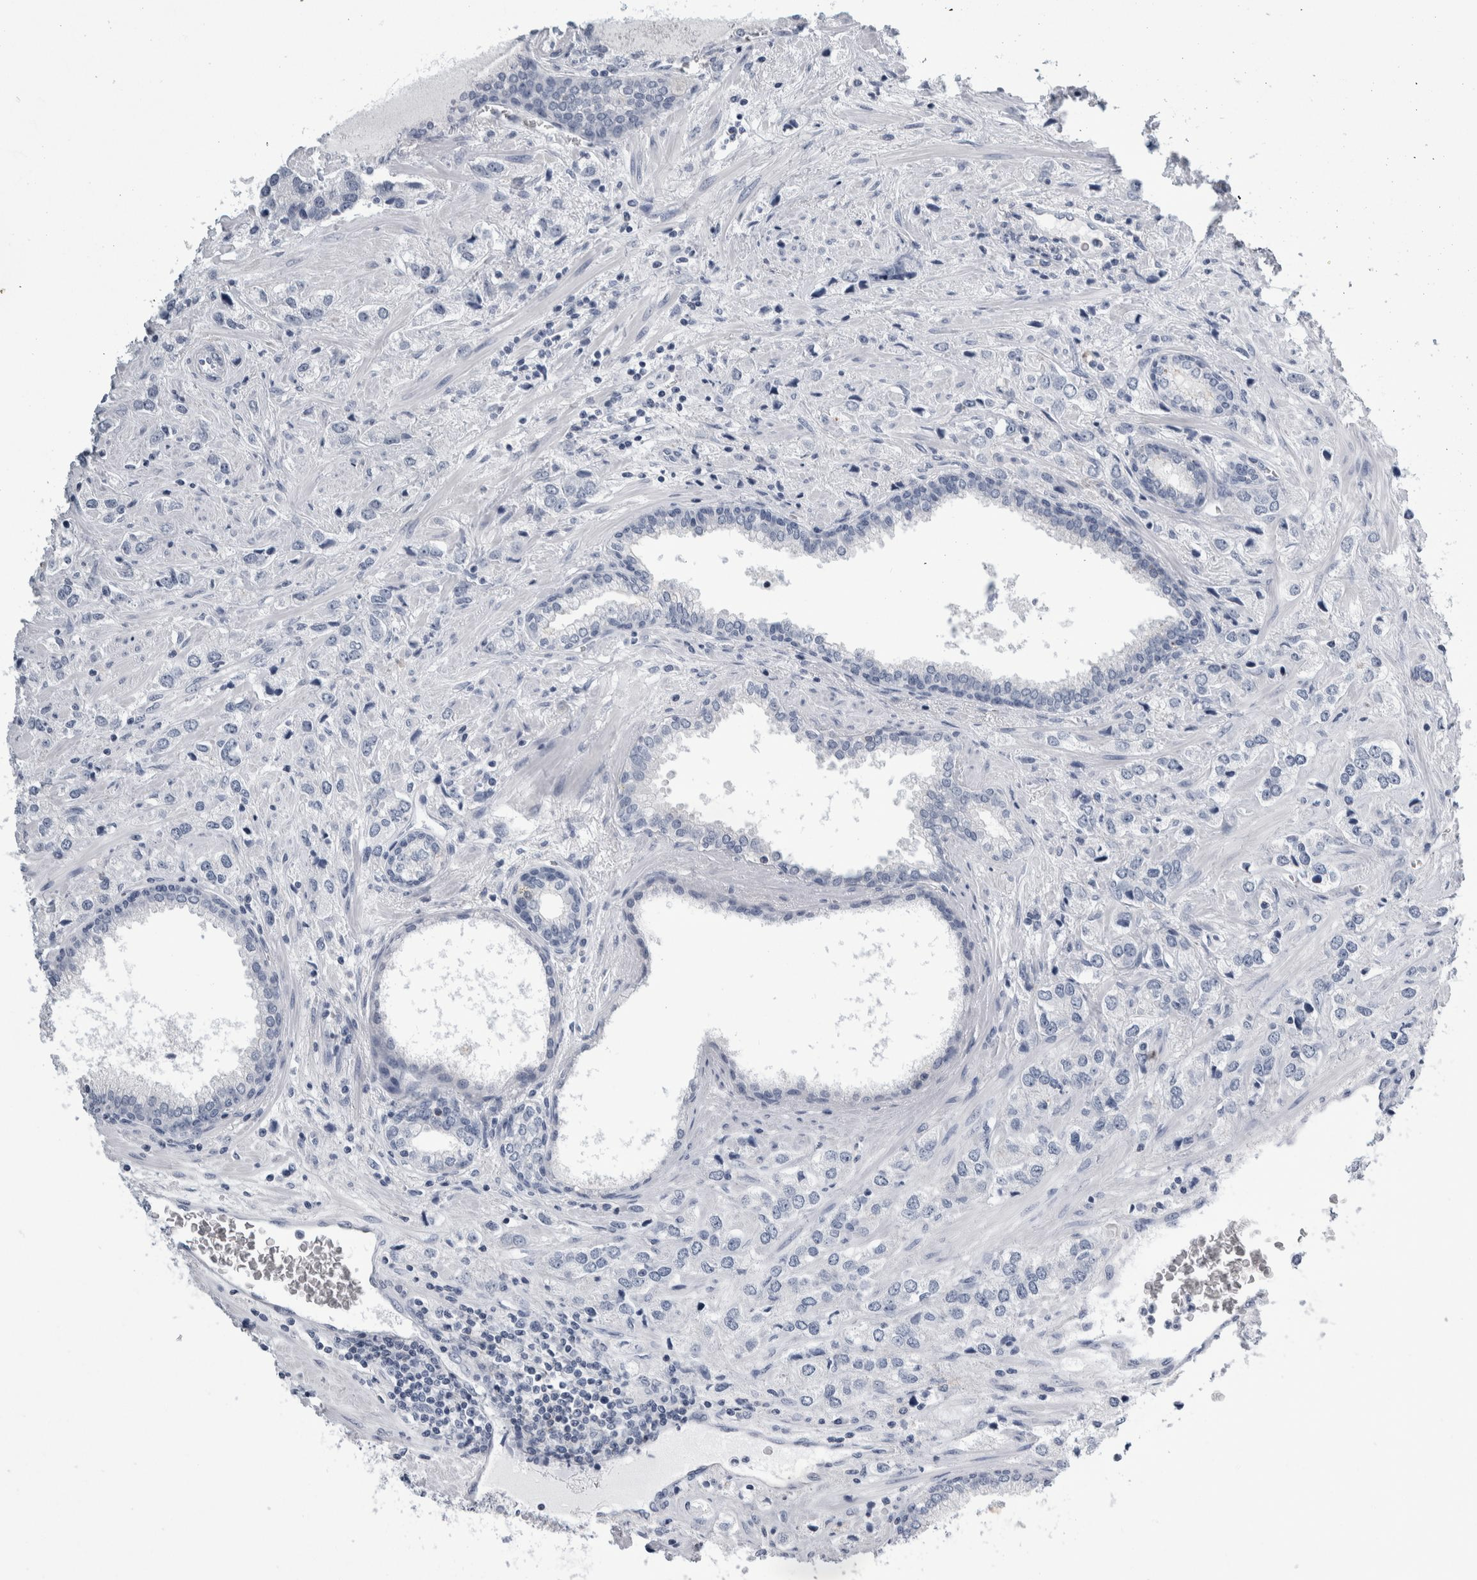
{"staining": {"intensity": "negative", "quantity": "none", "location": "none"}, "tissue": "prostate cancer", "cell_type": "Tumor cells", "image_type": "cancer", "snomed": [{"axis": "morphology", "description": "Adenocarcinoma, High grade"}, {"axis": "topography", "description": "Prostate"}], "caption": "Immunohistochemistry (IHC) micrograph of human prostate cancer stained for a protein (brown), which displays no positivity in tumor cells.", "gene": "ANKFY1", "patient": {"sex": "male", "age": 66}}